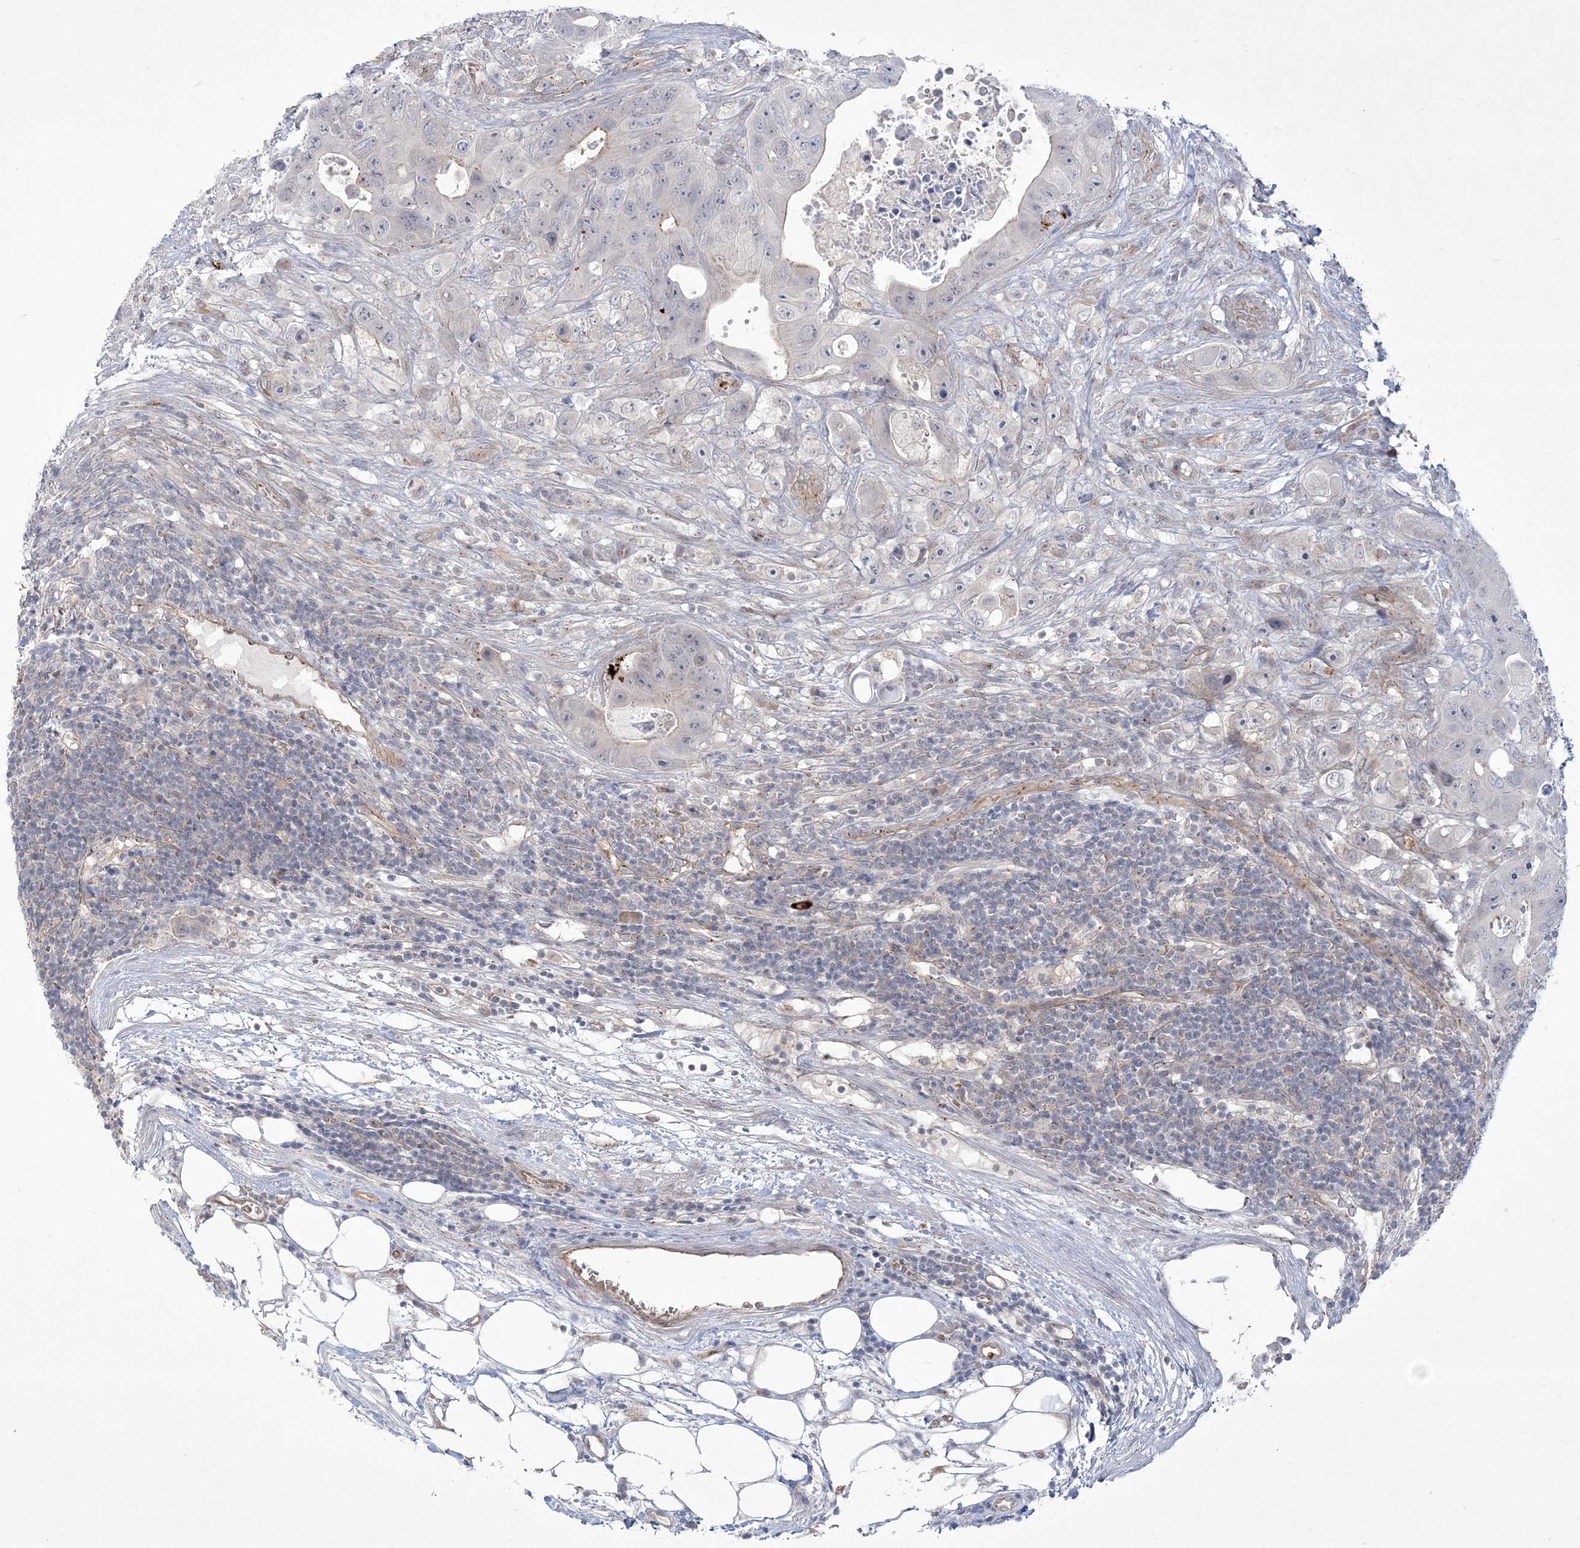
{"staining": {"intensity": "weak", "quantity": "<25%", "location": "cytoplasmic/membranous"}, "tissue": "colorectal cancer", "cell_type": "Tumor cells", "image_type": "cancer", "snomed": [{"axis": "morphology", "description": "Adenocarcinoma, NOS"}, {"axis": "topography", "description": "Colon"}], "caption": "The immunohistochemistry micrograph has no significant staining in tumor cells of colorectal adenocarcinoma tissue.", "gene": "ADAMTS12", "patient": {"sex": "female", "age": 46}}